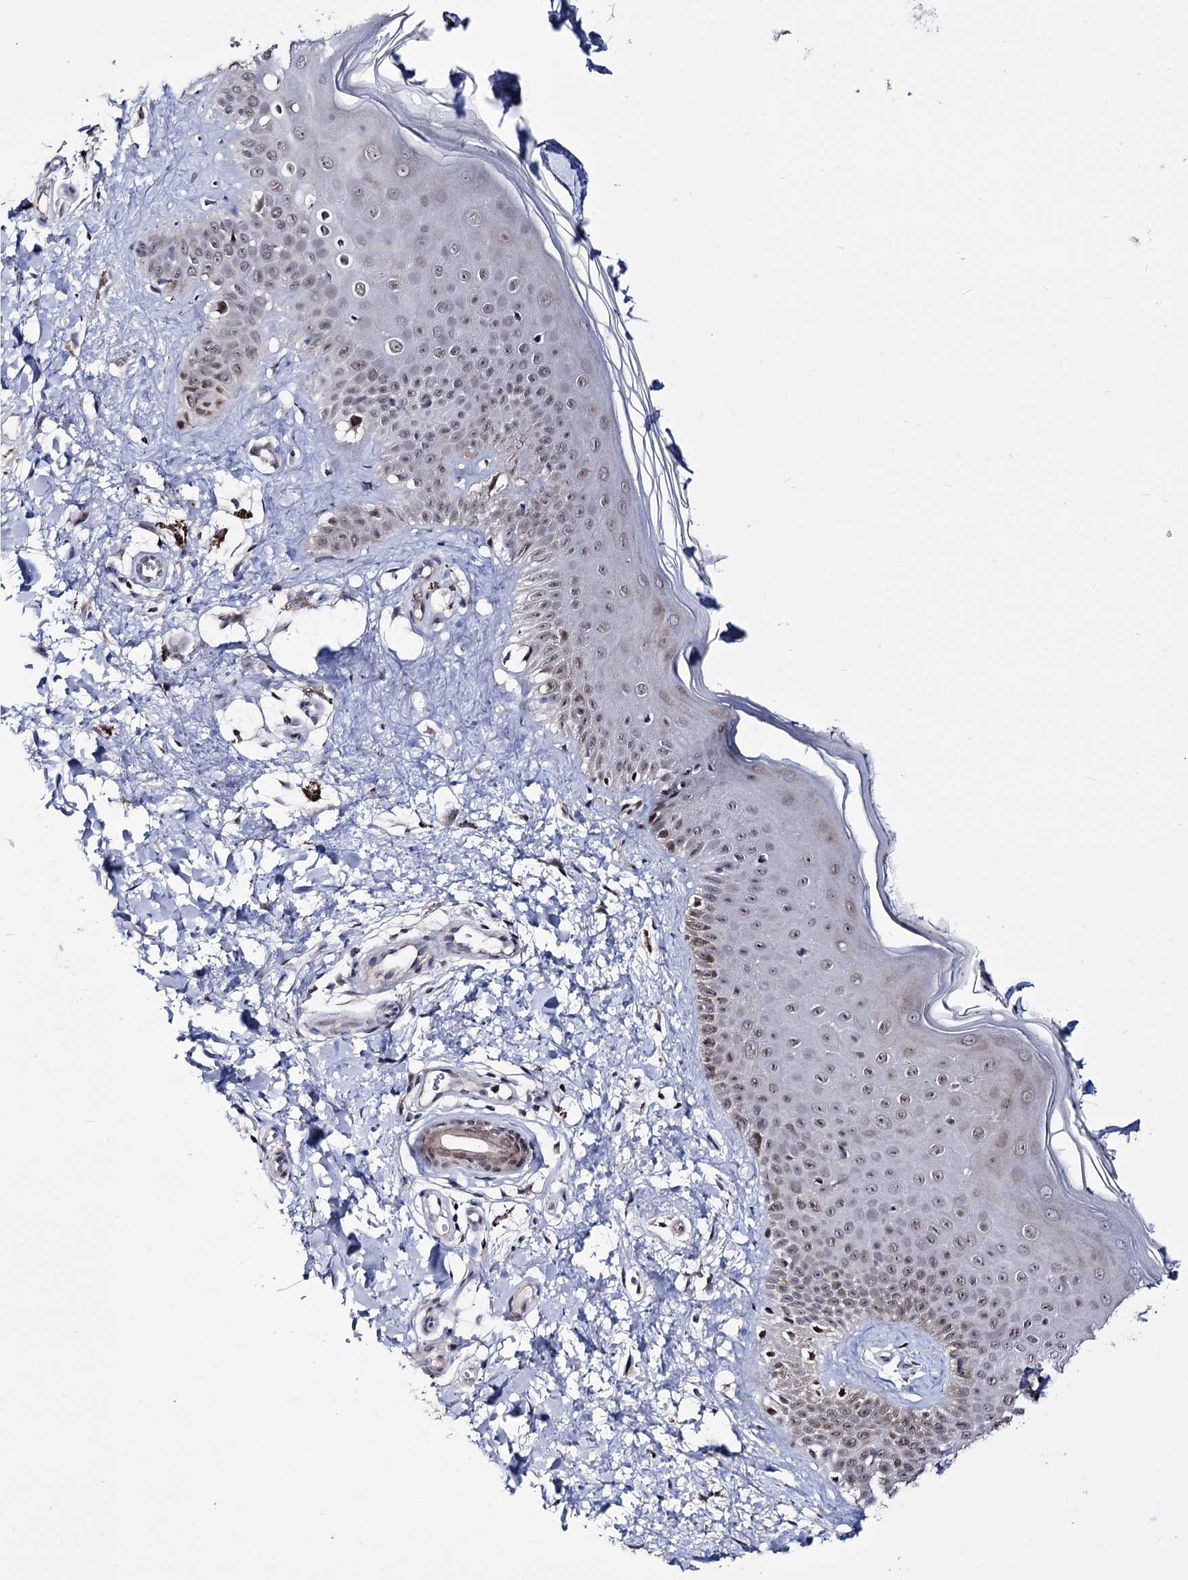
{"staining": {"intensity": "weak", "quantity": ">75%", "location": "cytoplasmic/membranous,nuclear"}, "tissue": "skin", "cell_type": "Fibroblasts", "image_type": "normal", "snomed": [{"axis": "morphology", "description": "Normal tissue, NOS"}, {"axis": "topography", "description": "Skin"}], "caption": "Immunohistochemistry of normal skin demonstrates low levels of weak cytoplasmic/membranous,nuclear staining in about >75% of fibroblasts.", "gene": "PPRC1", "patient": {"sex": "male", "age": 52}}